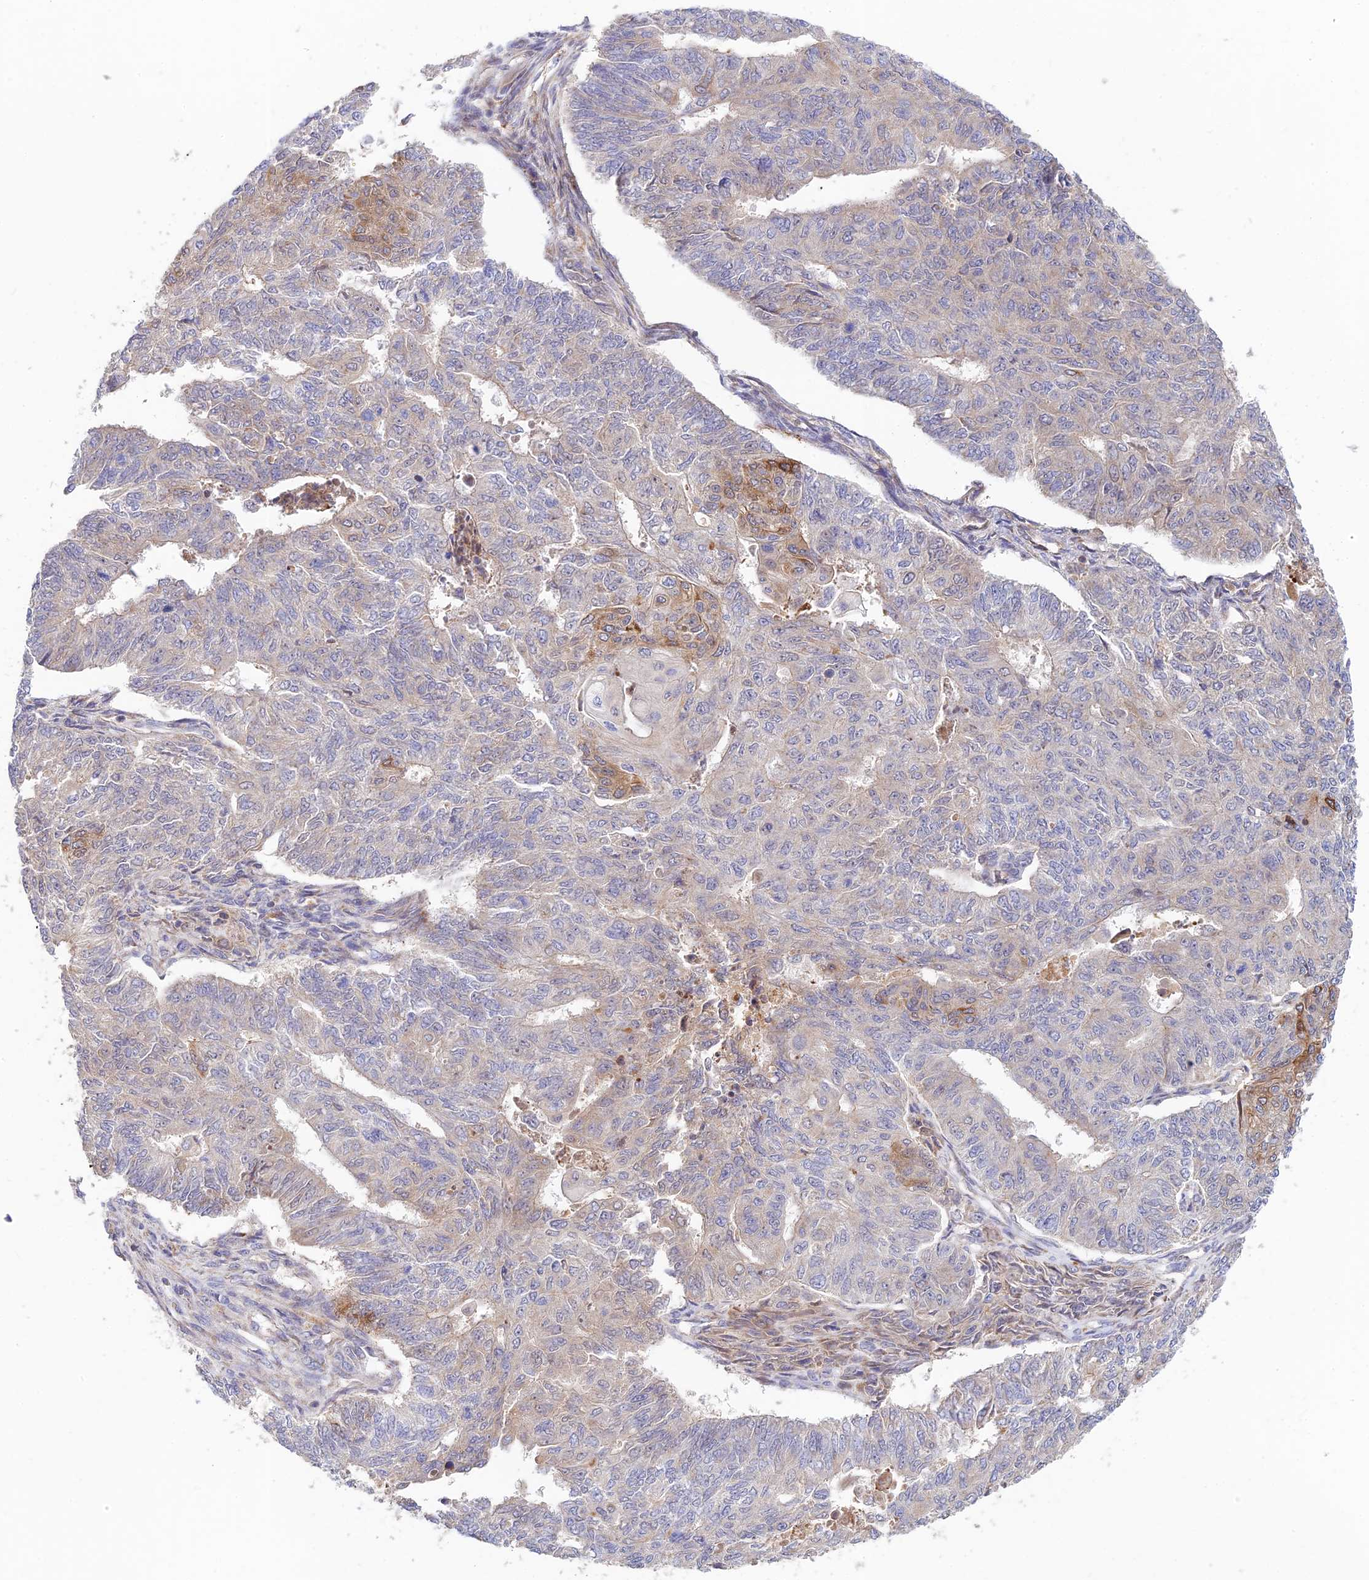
{"staining": {"intensity": "weak", "quantity": "<25%", "location": "cytoplasmic/membranous"}, "tissue": "endometrial cancer", "cell_type": "Tumor cells", "image_type": "cancer", "snomed": [{"axis": "morphology", "description": "Adenocarcinoma, NOS"}, {"axis": "topography", "description": "Endometrium"}], "caption": "IHC image of neoplastic tissue: human endometrial cancer stained with DAB (3,3'-diaminobenzidine) demonstrates no significant protein staining in tumor cells. (Immunohistochemistry, brightfield microscopy, high magnification).", "gene": "FUOM", "patient": {"sex": "female", "age": 32}}